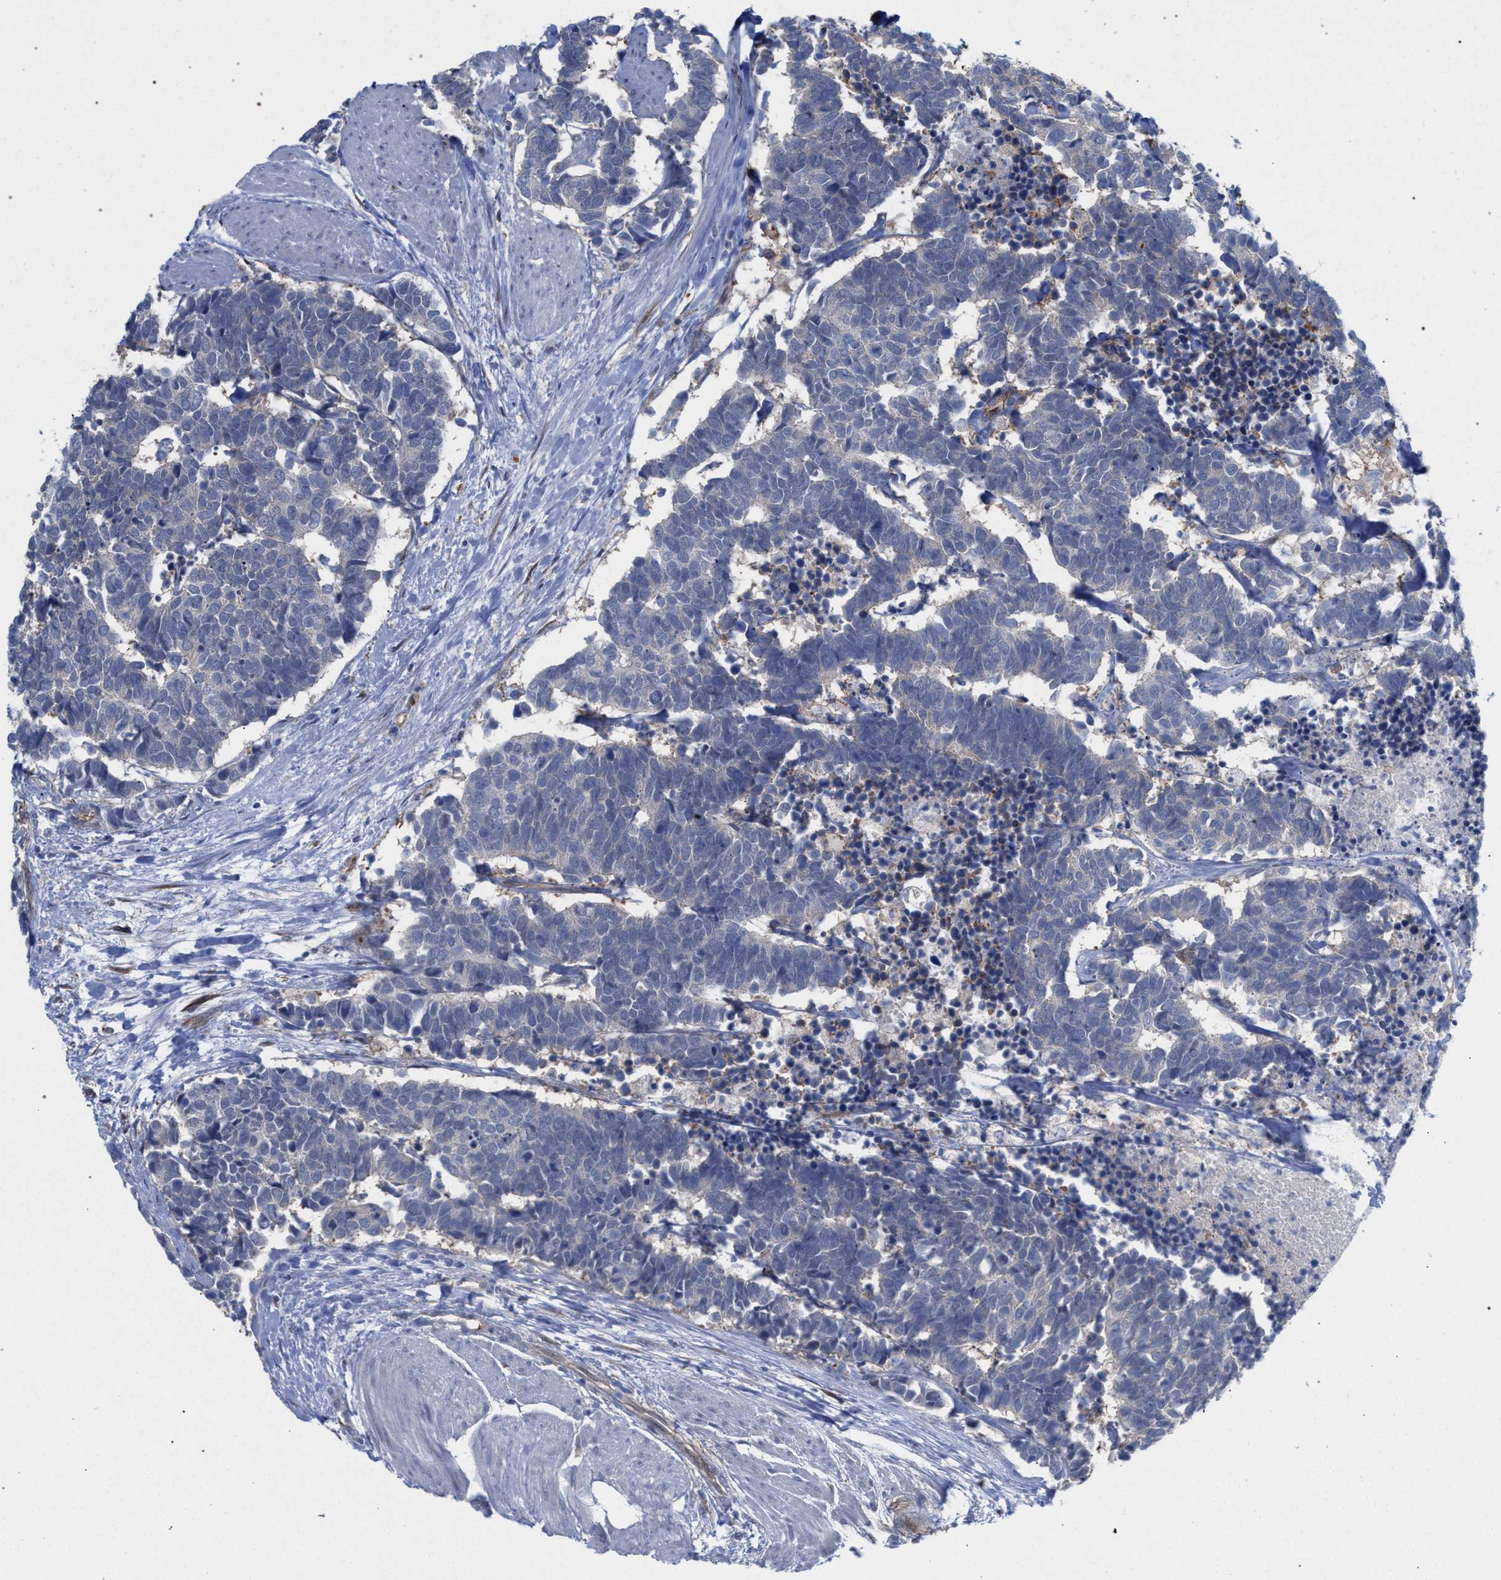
{"staining": {"intensity": "negative", "quantity": "none", "location": "none"}, "tissue": "carcinoid", "cell_type": "Tumor cells", "image_type": "cancer", "snomed": [{"axis": "morphology", "description": "Carcinoma, NOS"}, {"axis": "morphology", "description": "Carcinoid, malignant, NOS"}, {"axis": "topography", "description": "Urinary bladder"}], "caption": "A photomicrograph of human carcinoma is negative for staining in tumor cells.", "gene": "FHOD3", "patient": {"sex": "male", "age": 57}}